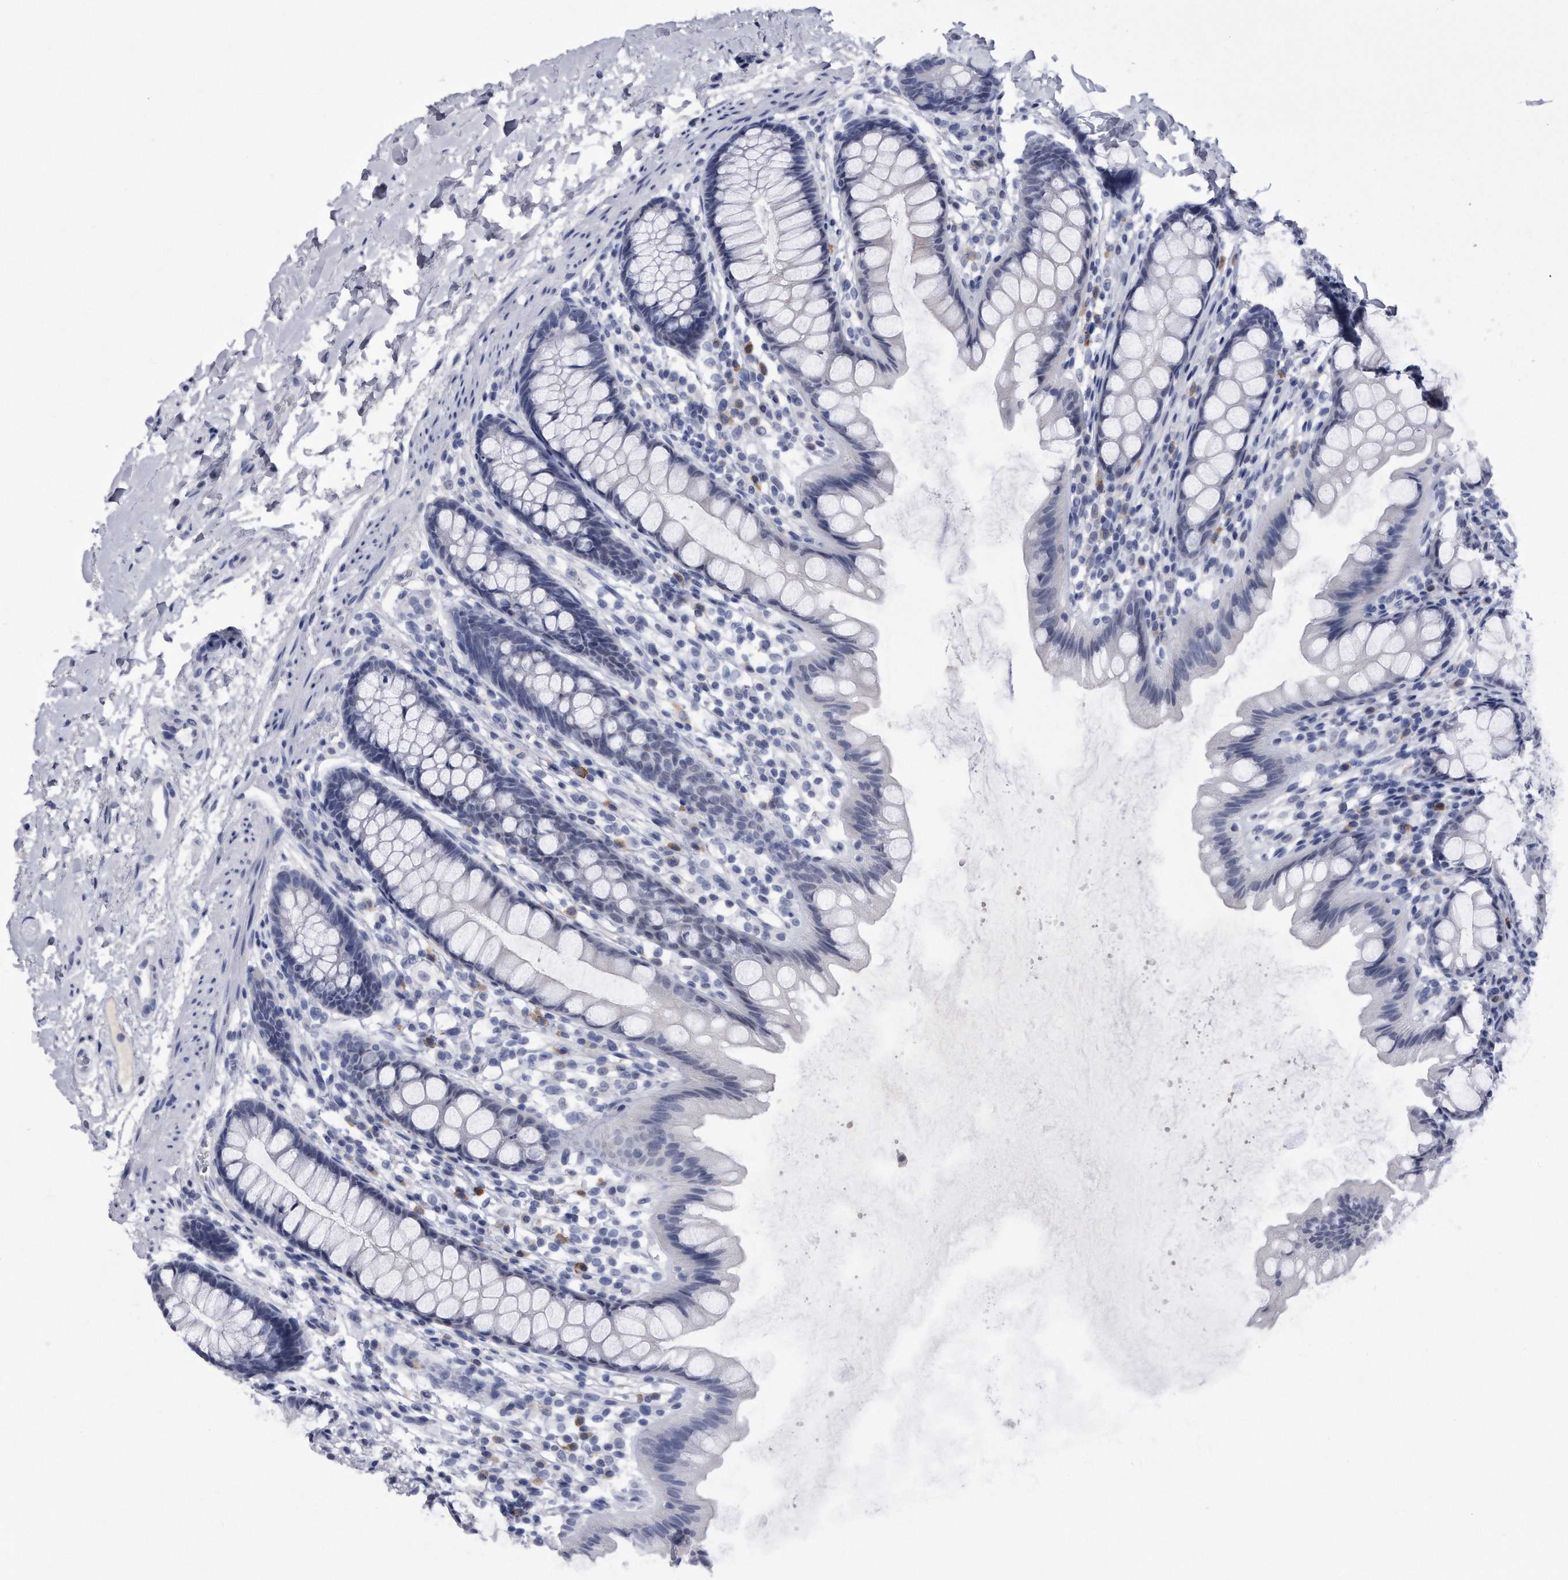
{"staining": {"intensity": "negative", "quantity": "none", "location": "none"}, "tissue": "rectum", "cell_type": "Glandular cells", "image_type": "normal", "snomed": [{"axis": "morphology", "description": "Normal tissue, NOS"}, {"axis": "topography", "description": "Rectum"}], "caption": "DAB immunohistochemical staining of unremarkable rectum shows no significant expression in glandular cells. (DAB (3,3'-diaminobenzidine) immunohistochemistry with hematoxylin counter stain).", "gene": "KCTD8", "patient": {"sex": "female", "age": 65}}